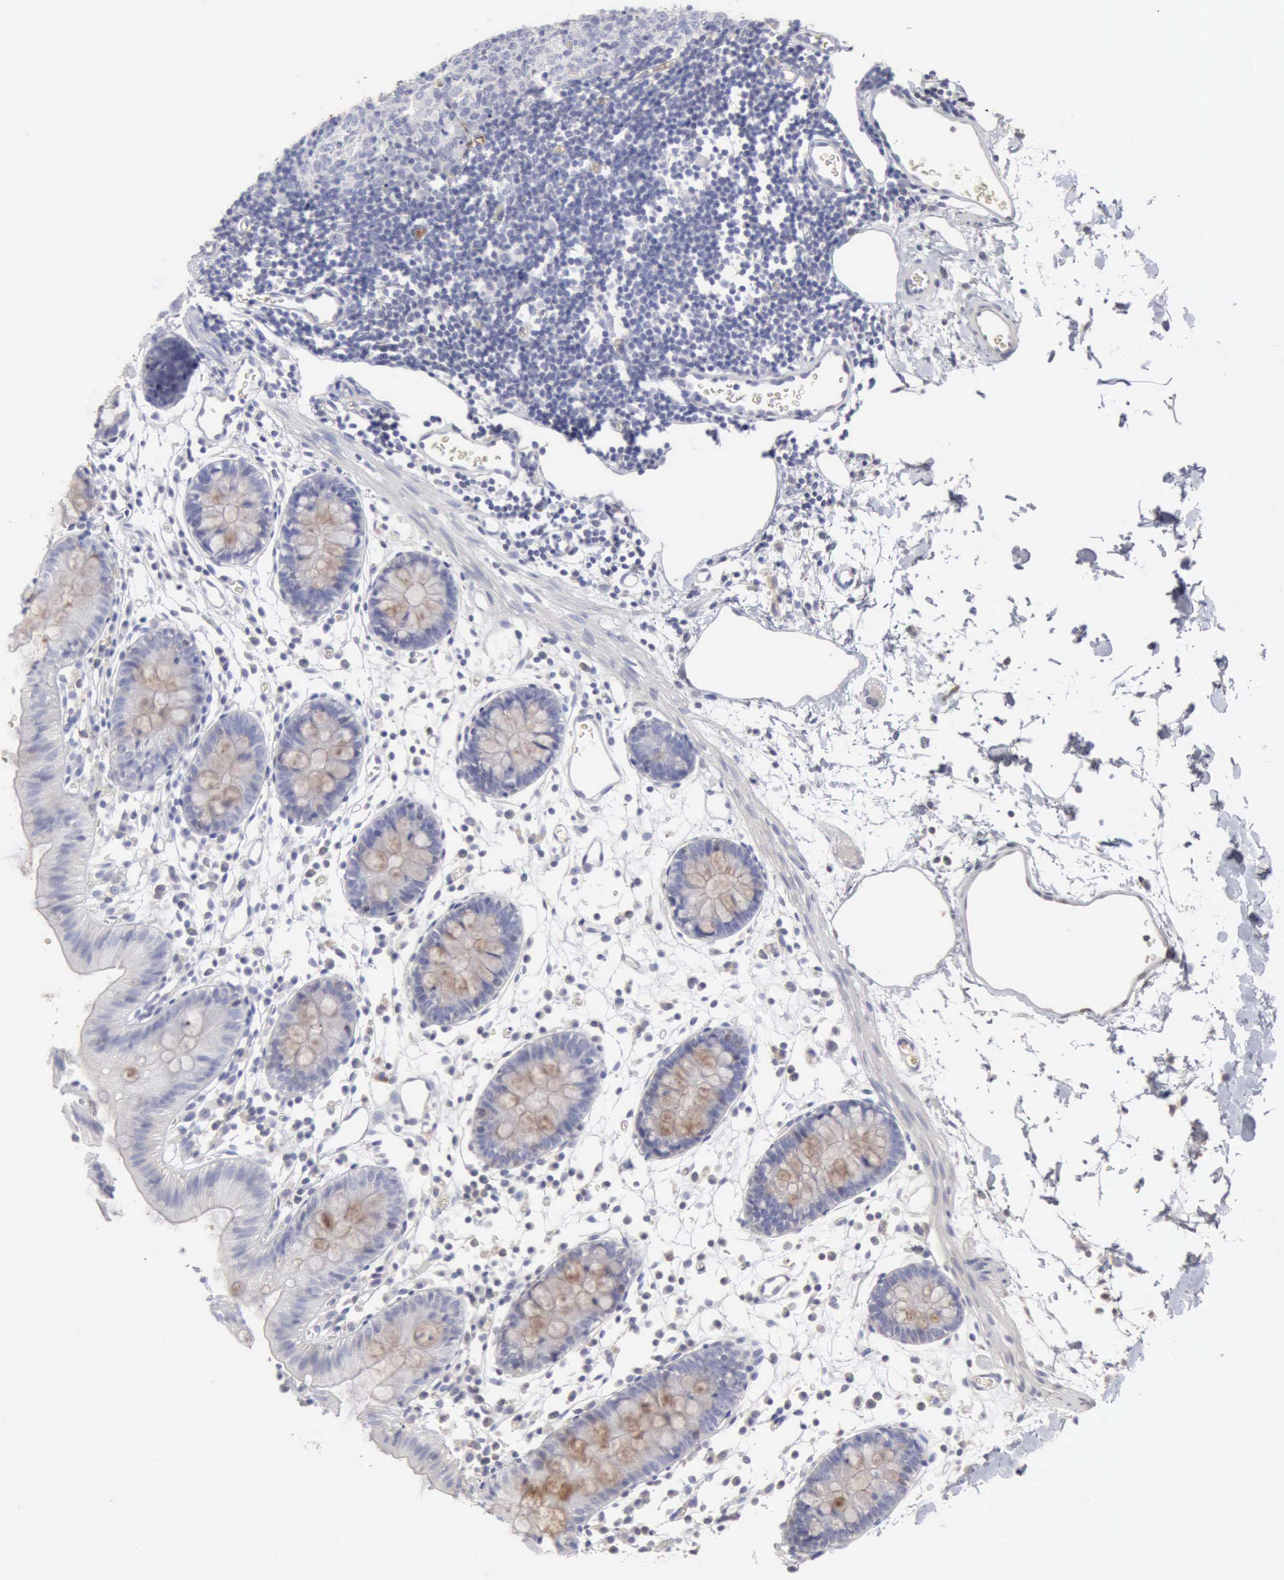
{"staining": {"intensity": "negative", "quantity": "none", "location": "none"}, "tissue": "colon", "cell_type": "Endothelial cells", "image_type": "normal", "snomed": [{"axis": "morphology", "description": "Normal tissue, NOS"}, {"axis": "topography", "description": "Colon"}], "caption": "The photomicrograph exhibits no staining of endothelial cells in benign colon. Brightfield microscopy of immunohistochemistry (IHC) stained with DAB (brown) and hematoxylin (blue), captured at high magnification.", "gene": "SERPINA1", "patient": {"sex": "male", "age": 14}}